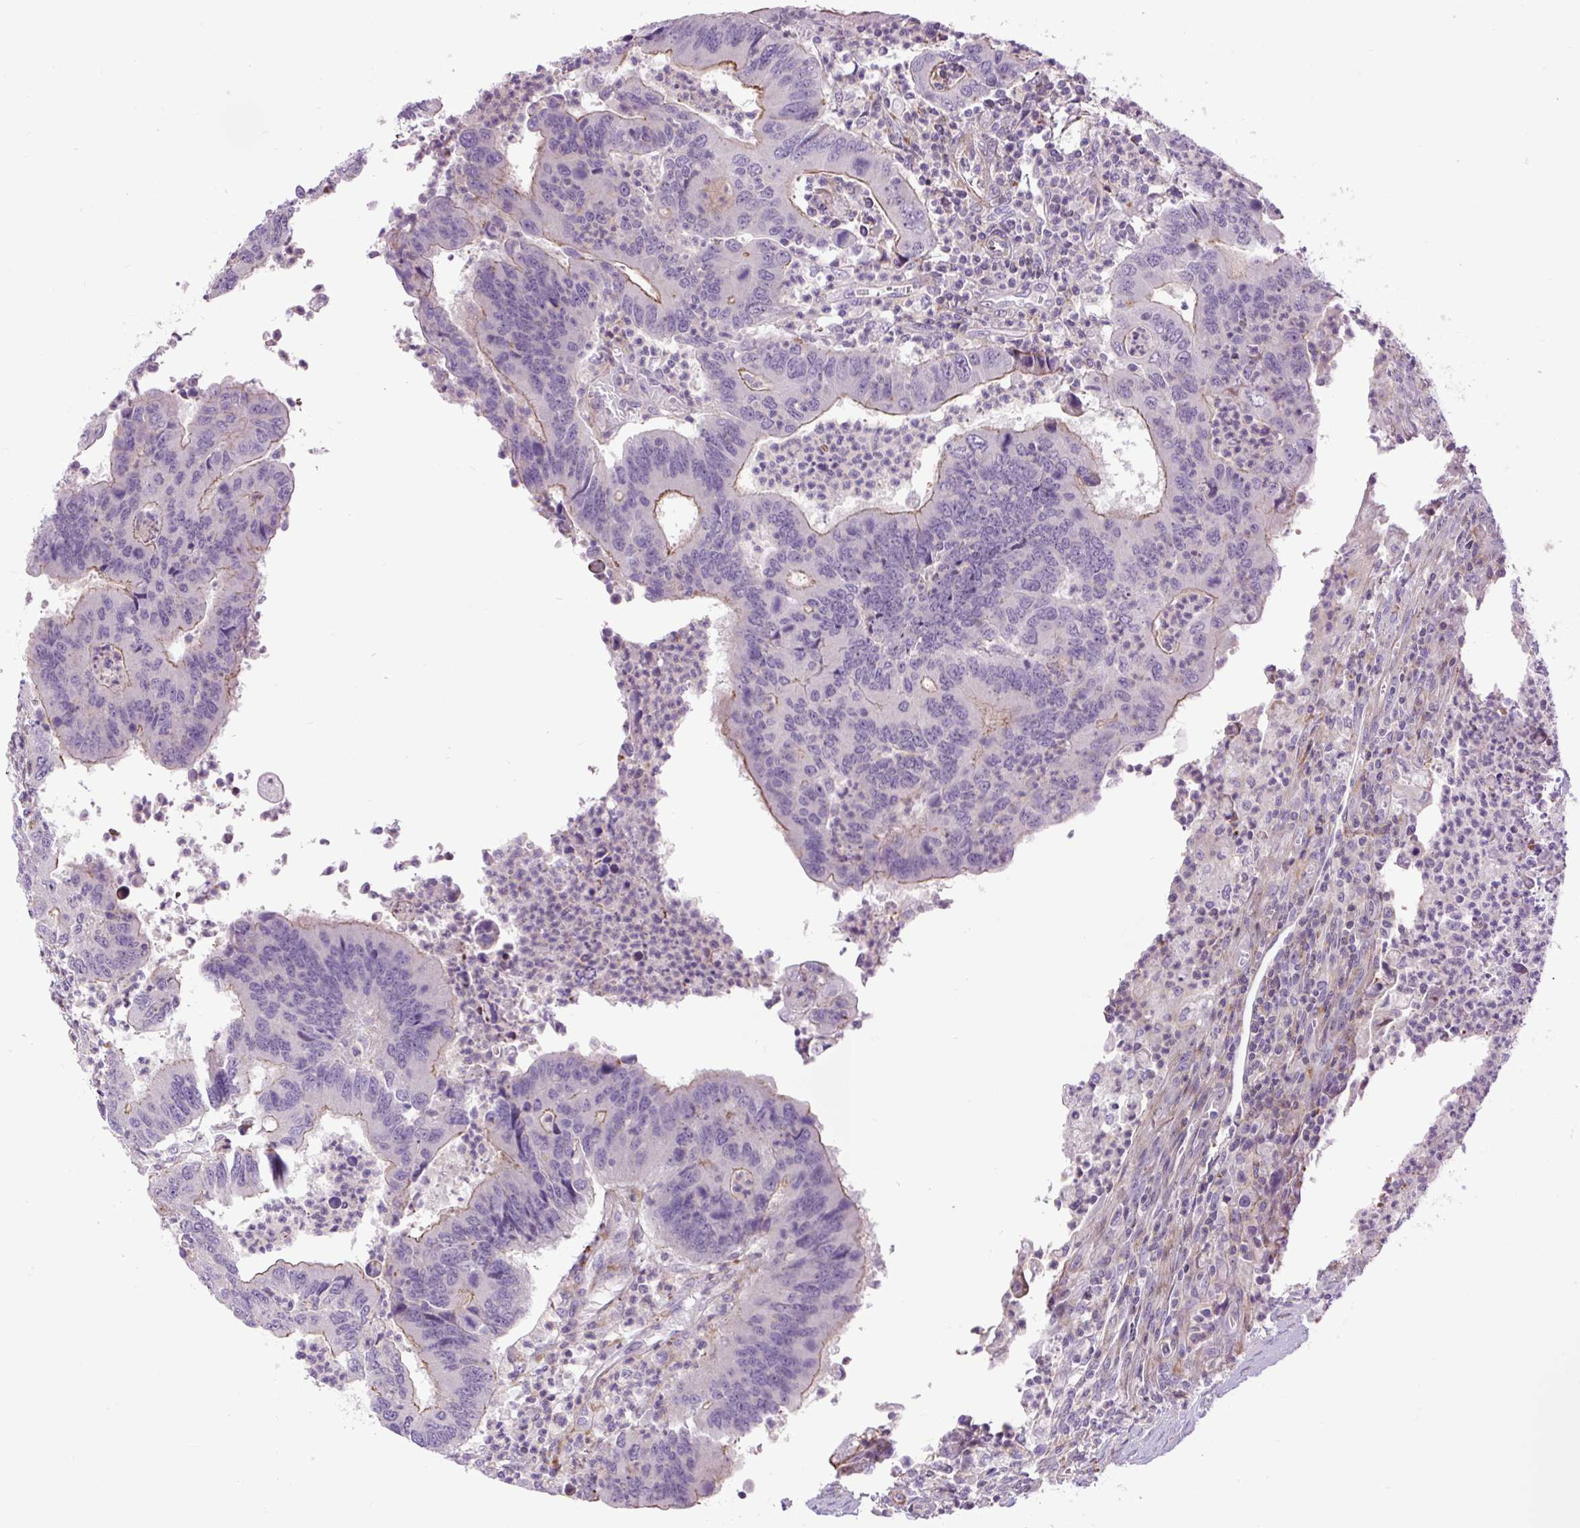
{"staining": {"intensity": "weak", "quantity": "25%-75%", "location": "cytoplasmic/membranous"}, "tissue": "colorectal cancer", "cell_type": "Tumor cells", "image_type": "cancer", "snomed": [{"axis": "morphology", "description": "Adenocarcinoma, NOS"}, {"axis": "topography", "description": "Colon"}], "caption": "This micrograph shows adenocarcinoma (colorectal) stained with IHC to label a protein in brown. The cytoplasmic/membranous of tumor cells show weak positivity for the protein. Nuclei are counter-stained blue.", "gene": "ZNF197", "patient": {"sex": "female", "age": 67}}